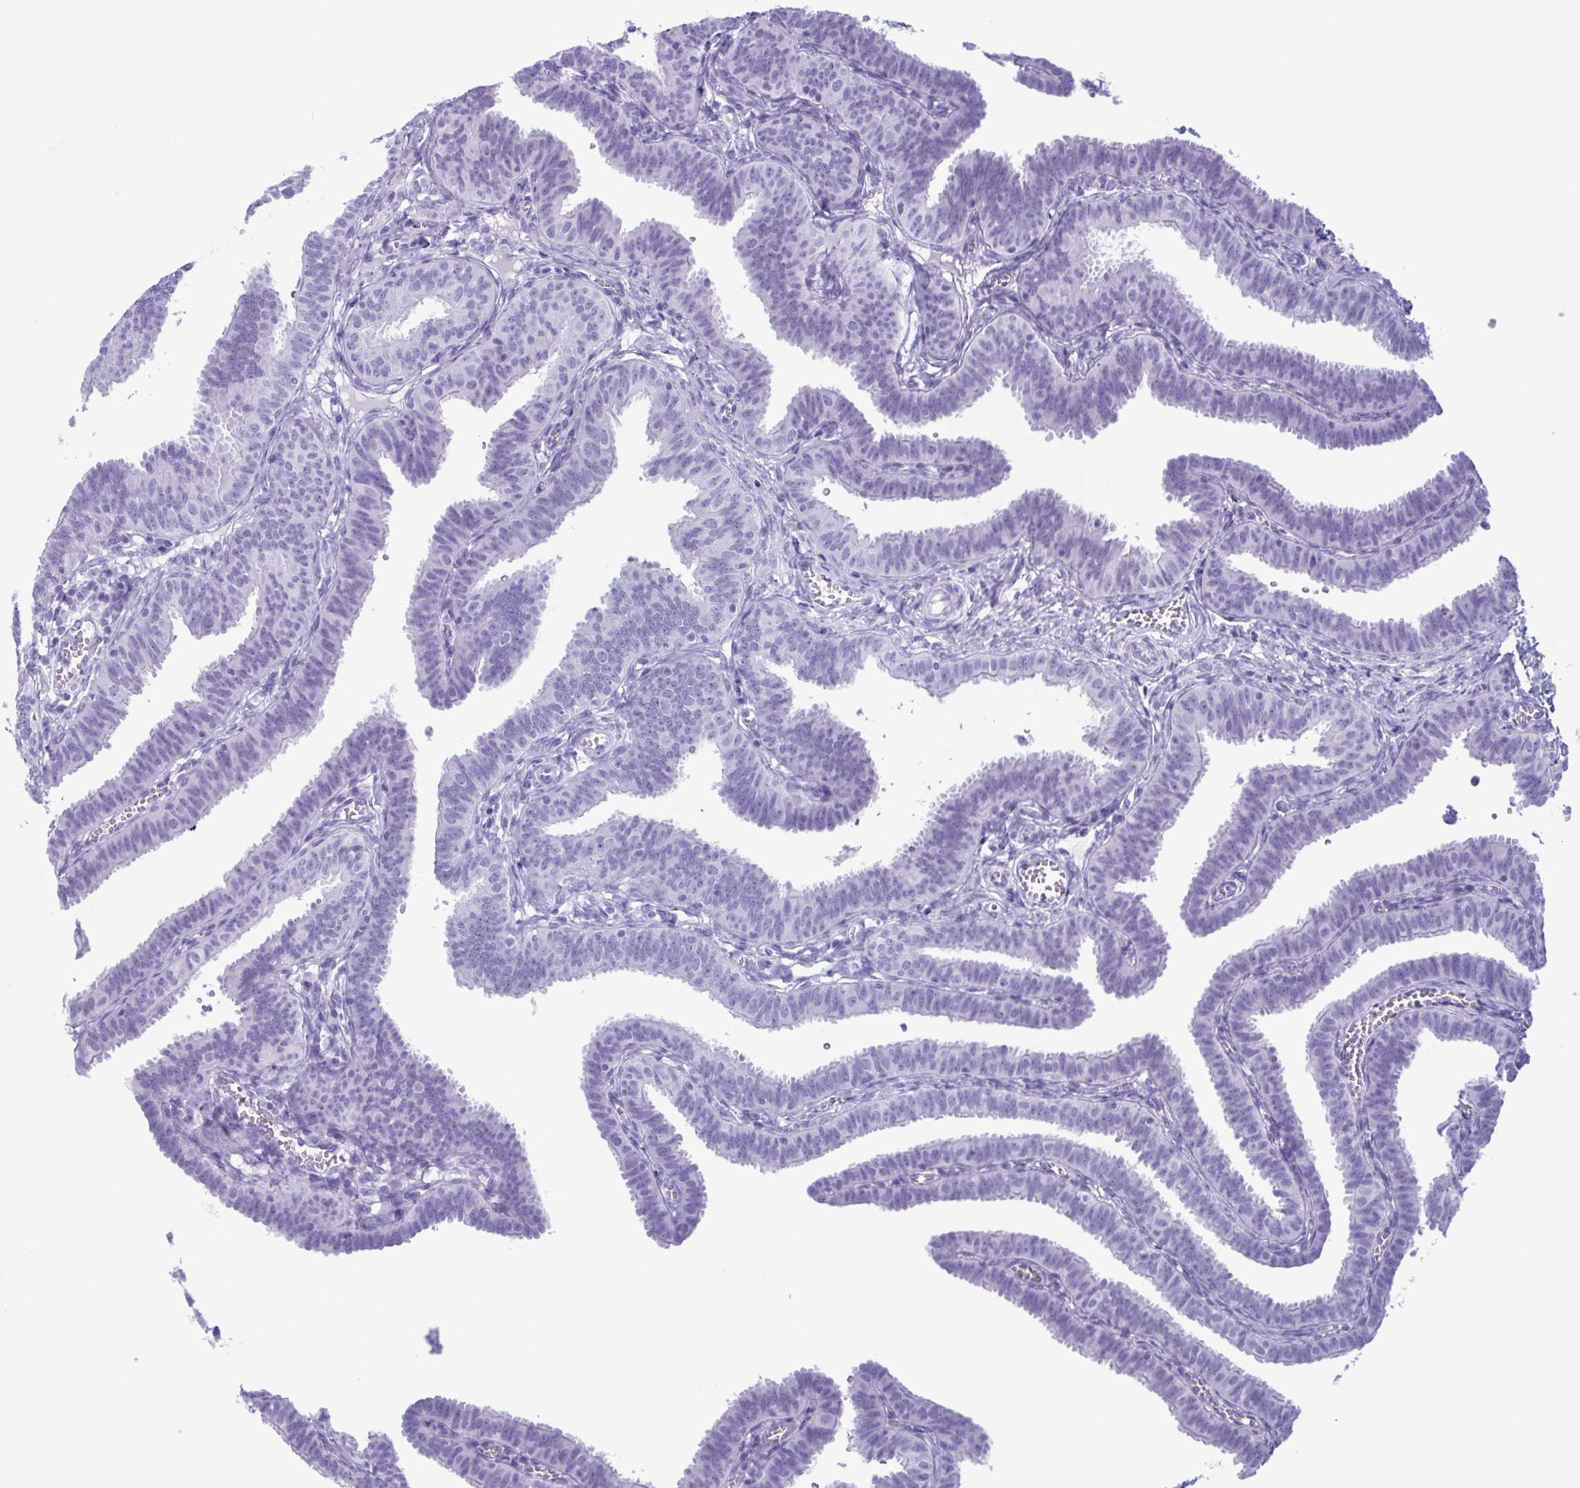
{"staining": {"intensity": "negative", "quantity": "none", "location": "none"}, "tissue": "fallopian tube", "cell_type": "Glandular cells", "image_type": "normal", "snomed": [{"axis": "morphology", "description": "Normal tissue, NOS"}, {"axis": "topography", "description": "Fallopian tube"}], "caption": "Immunohistochemistry photomicrograph of benign fallopian tube stained for a protein (brown), which exhibits no positivity in glandular cells.", "gene": "LTF", "patient": {"sex": "female", "age": 25}}